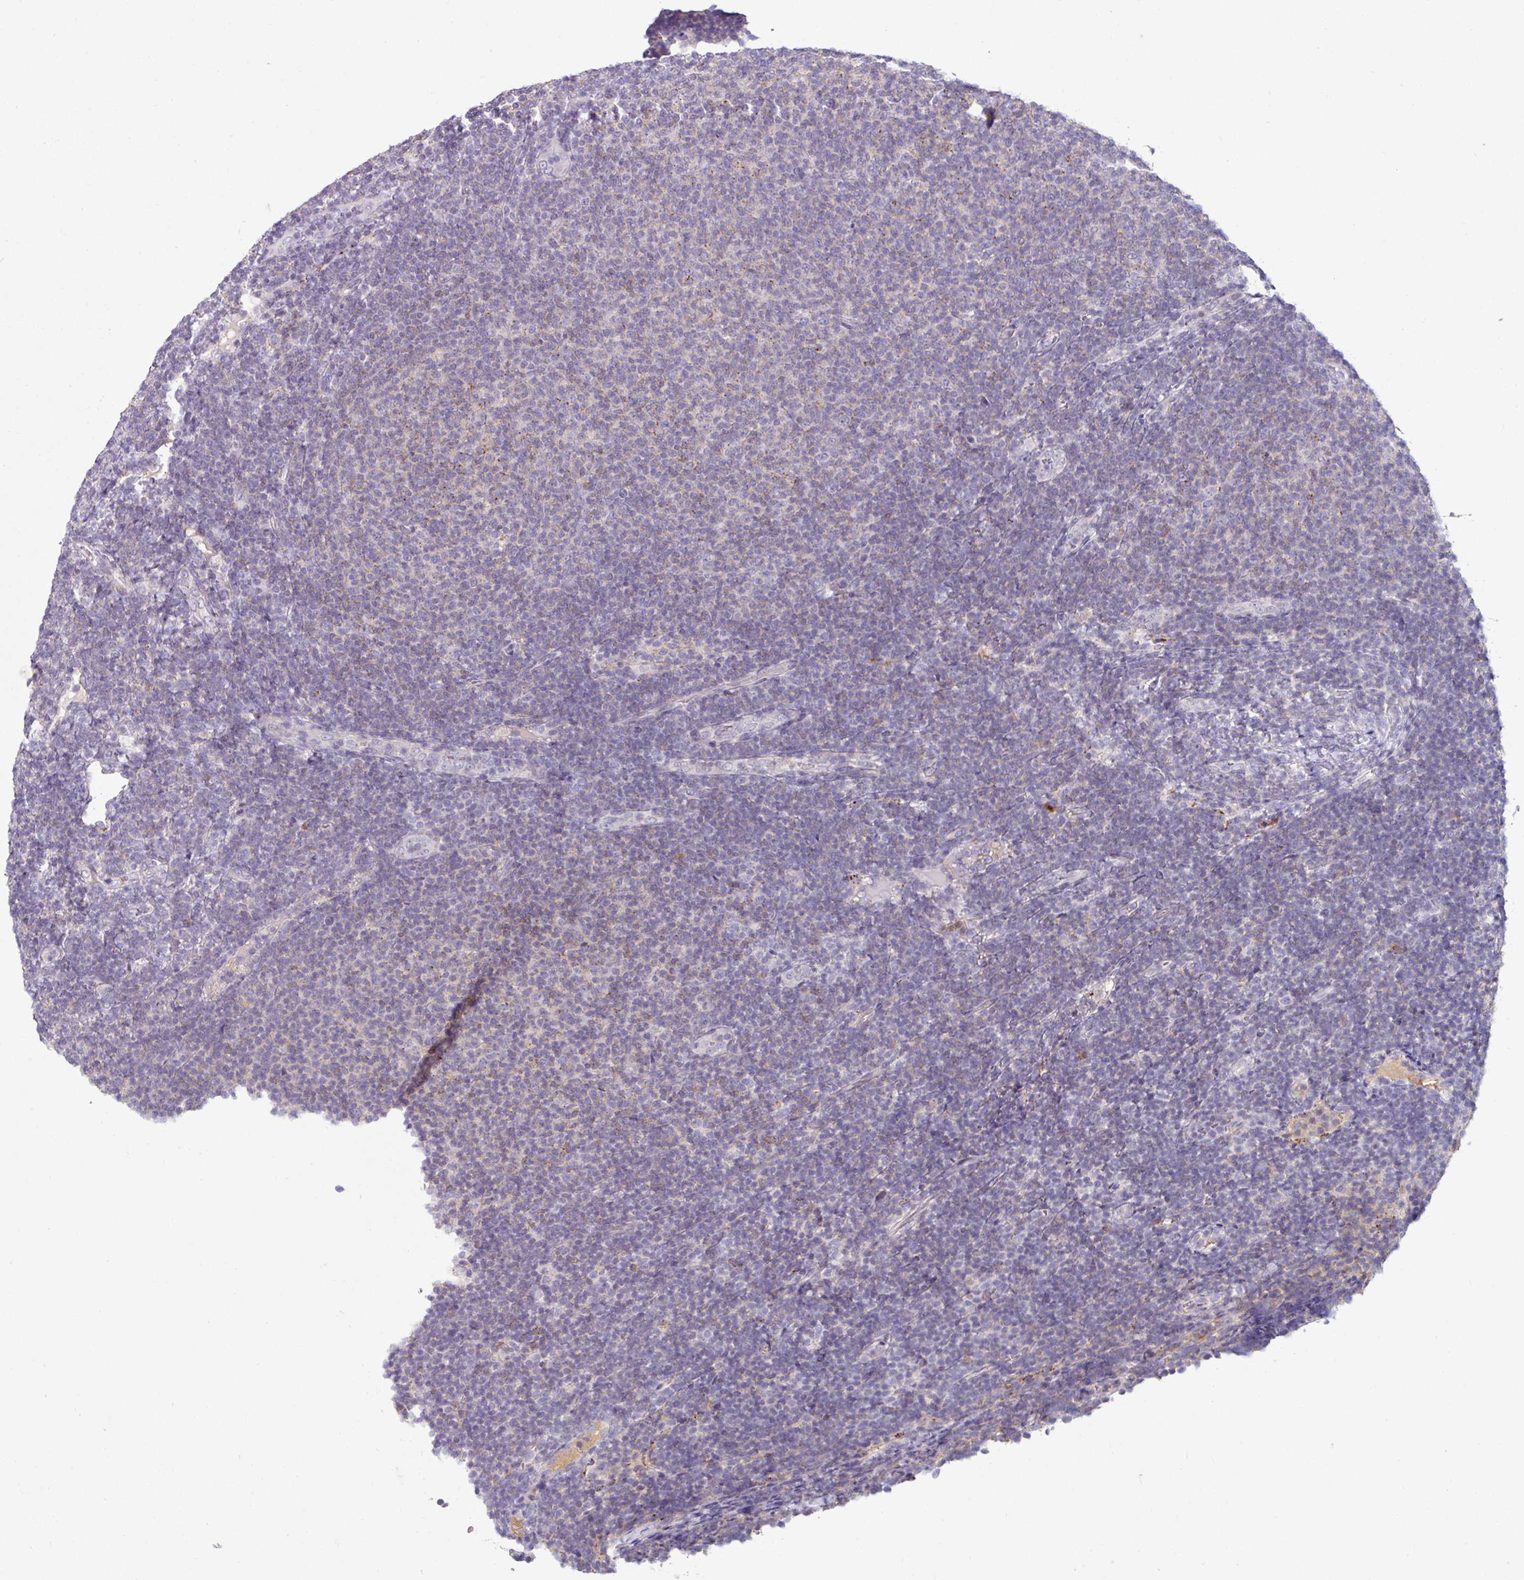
{"staining": {"intensity": "weak", "quantity": "<25%", "location": "cytoplasmic/membranous"}, "tissue": "lymphoma", "cell_type": "Tumor cells", "image_type": "cancer", "snomed": [{"axis": "morphology", "description": "Malignant lymphoma, non-Hodgkin's type, Low grade"}, {"axis": "topography", "description": "Lymph node"}], "caption": "Tumor cells are negative for brown protein staining in lymphoma.", "gene": "SLAMF6", "patient": {"sex": "male", "age": 66}}